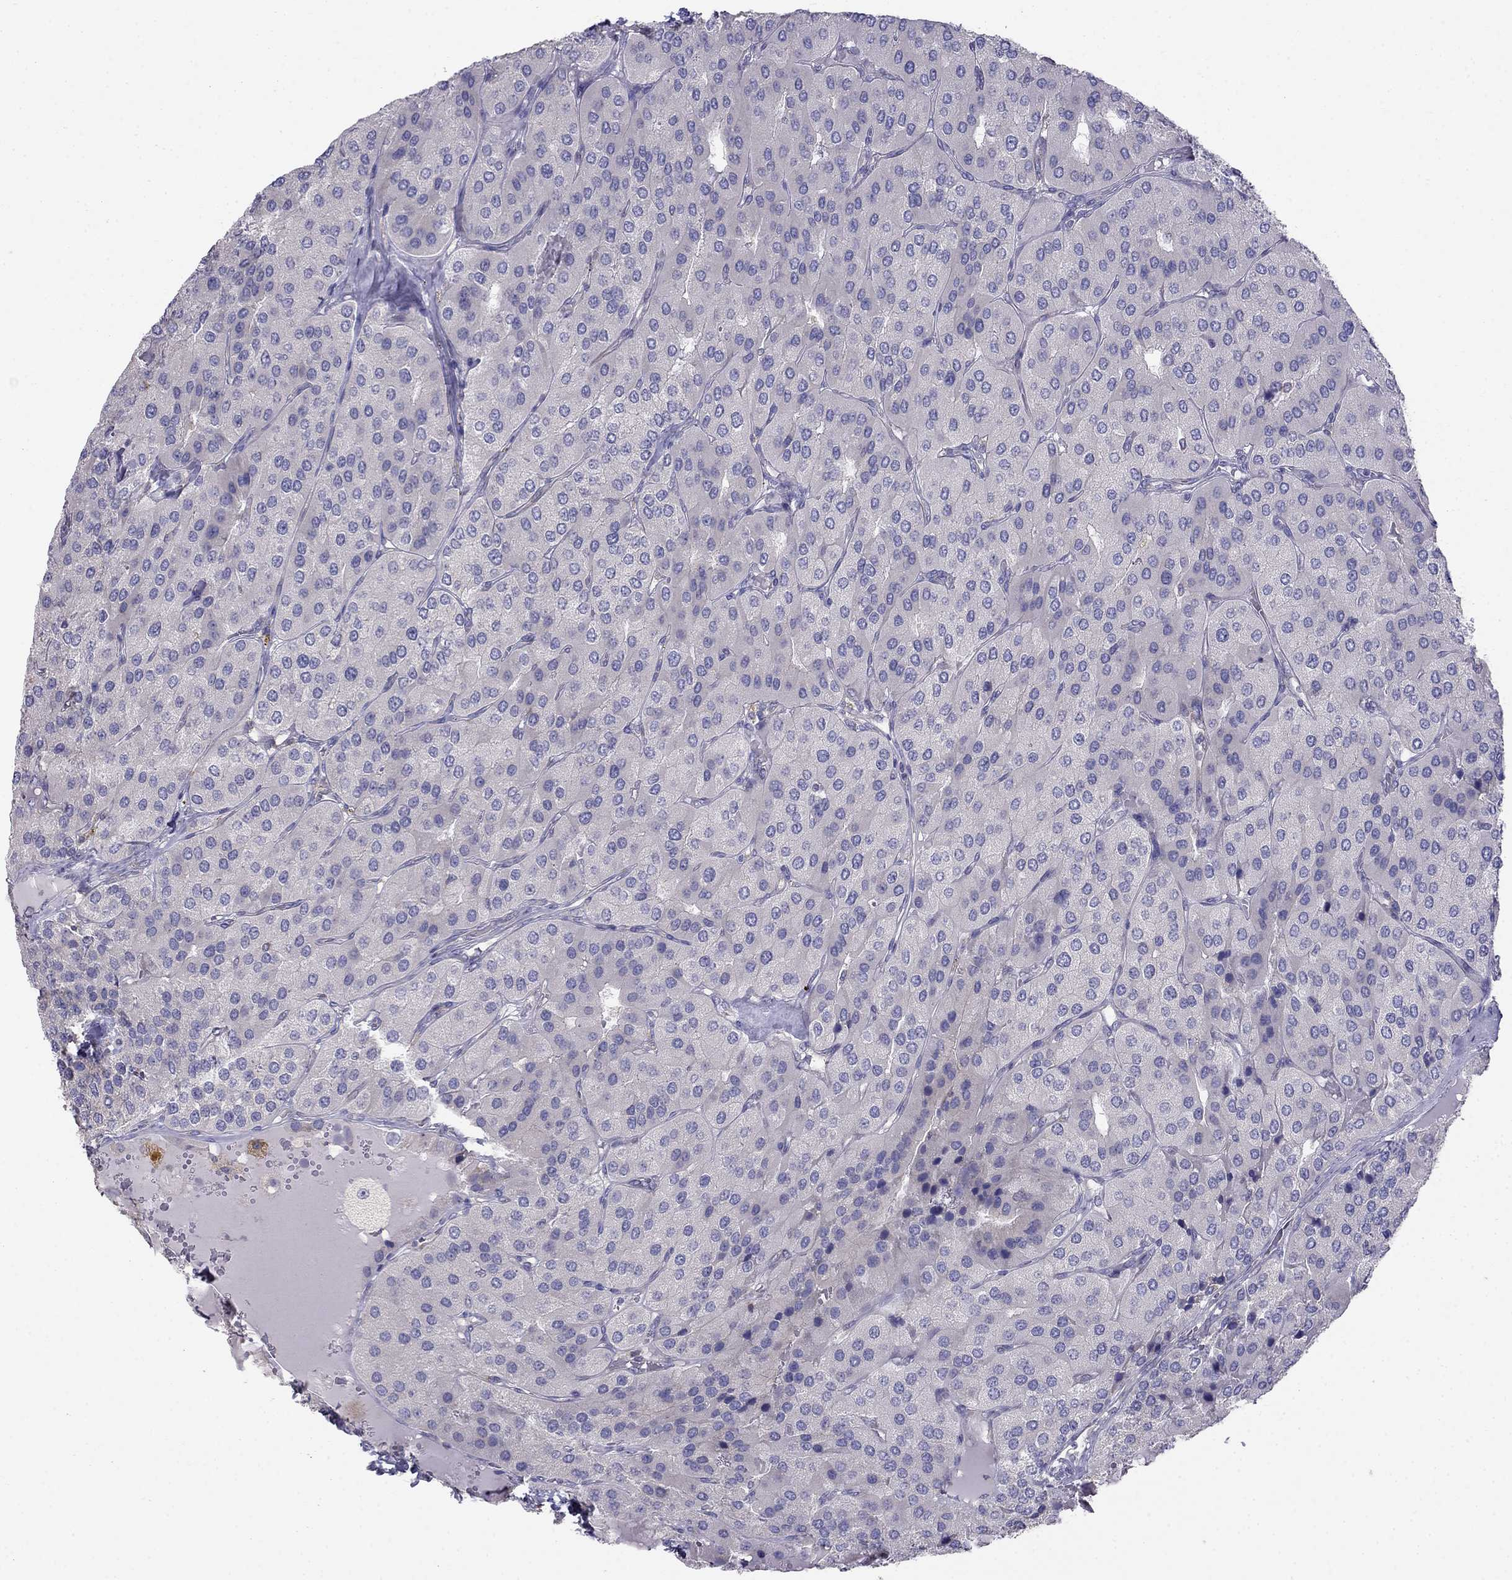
{"staining": {"intensity": "negative", "quantity": "none", "location": "none"}, "tissue": "parathyroid gland", "cell_type": "Glandular cells", "image_type": "normal", "snomed": [{"axis": "morphology", "description": "Normal tissue, NOS"}, {"axis": "morphology", "description": "Adenoma, NOS"}, {"axis": "topography", "description": "Parathyroid gland"}], "caption": "High magnification brightfield microscopy of unremarkable parathyroid gland stained with DAB (brown) and counterstained with hematoxylin (blue): glandular cells show no significant expression.", "gene": "LONRF2", "patient": {"sex": "female", "age": 86}}